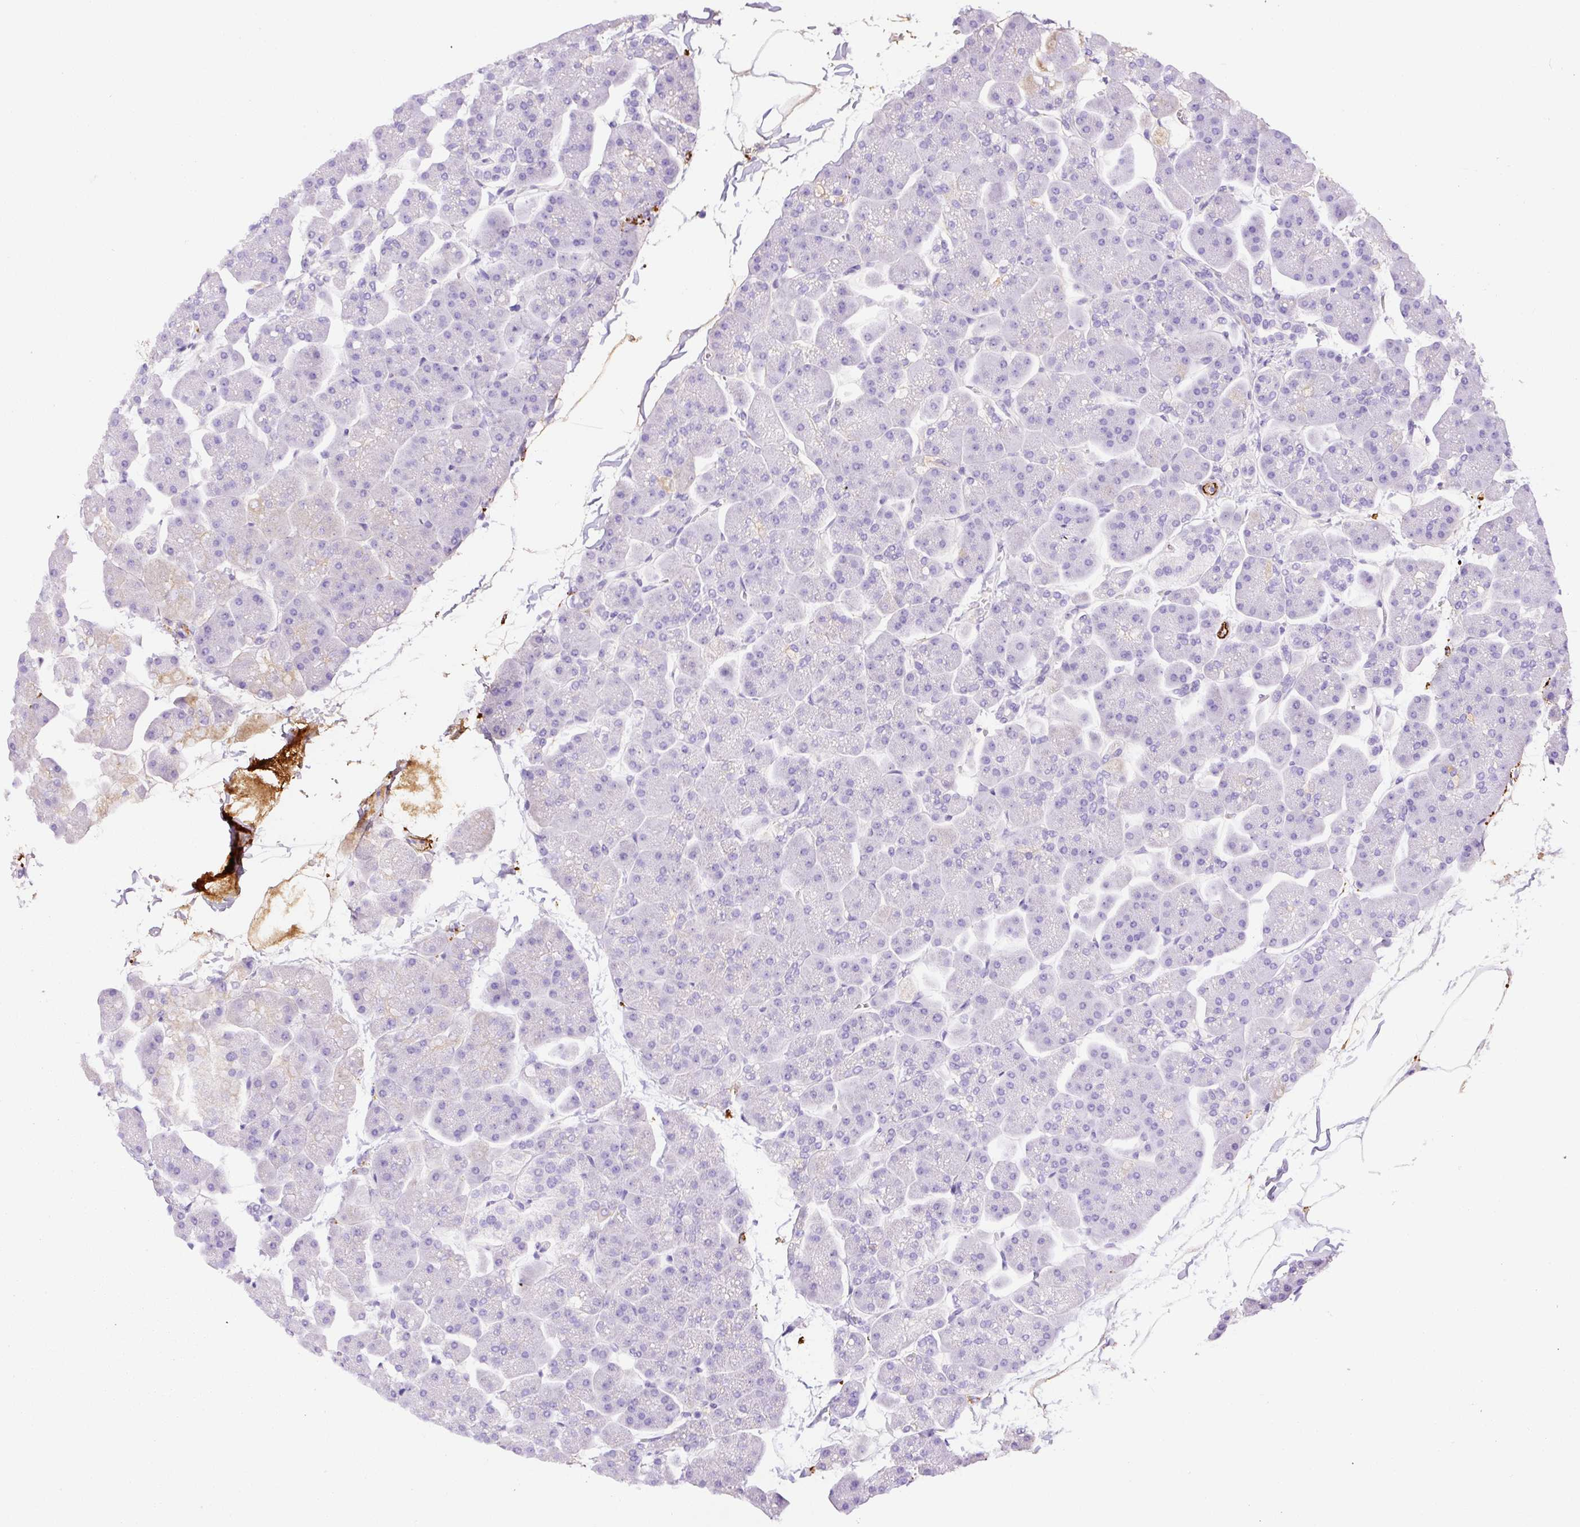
{"staining": {"intensity": "moderate", "quantity": "<25%", "location": "cytoplasmic/membranous"}, "tissue": "pancreas", "cell_type": "Exocrine glandular cells", "image_type": "normal", "snomed": [{"axis": "morphology", "description": "Normal tissue, NOS"}, {"axis": "topography", "description": "Pancreas"}], "caption": "A photomicrograph showing moderate cytoplasmic/membranous staining in about <25% of exocrine glandular cells in normal pancreas, as visualized by brown immunohistochemical staining.", "gene": "APCS", "patient": {"sex": "male", "age": 35}}